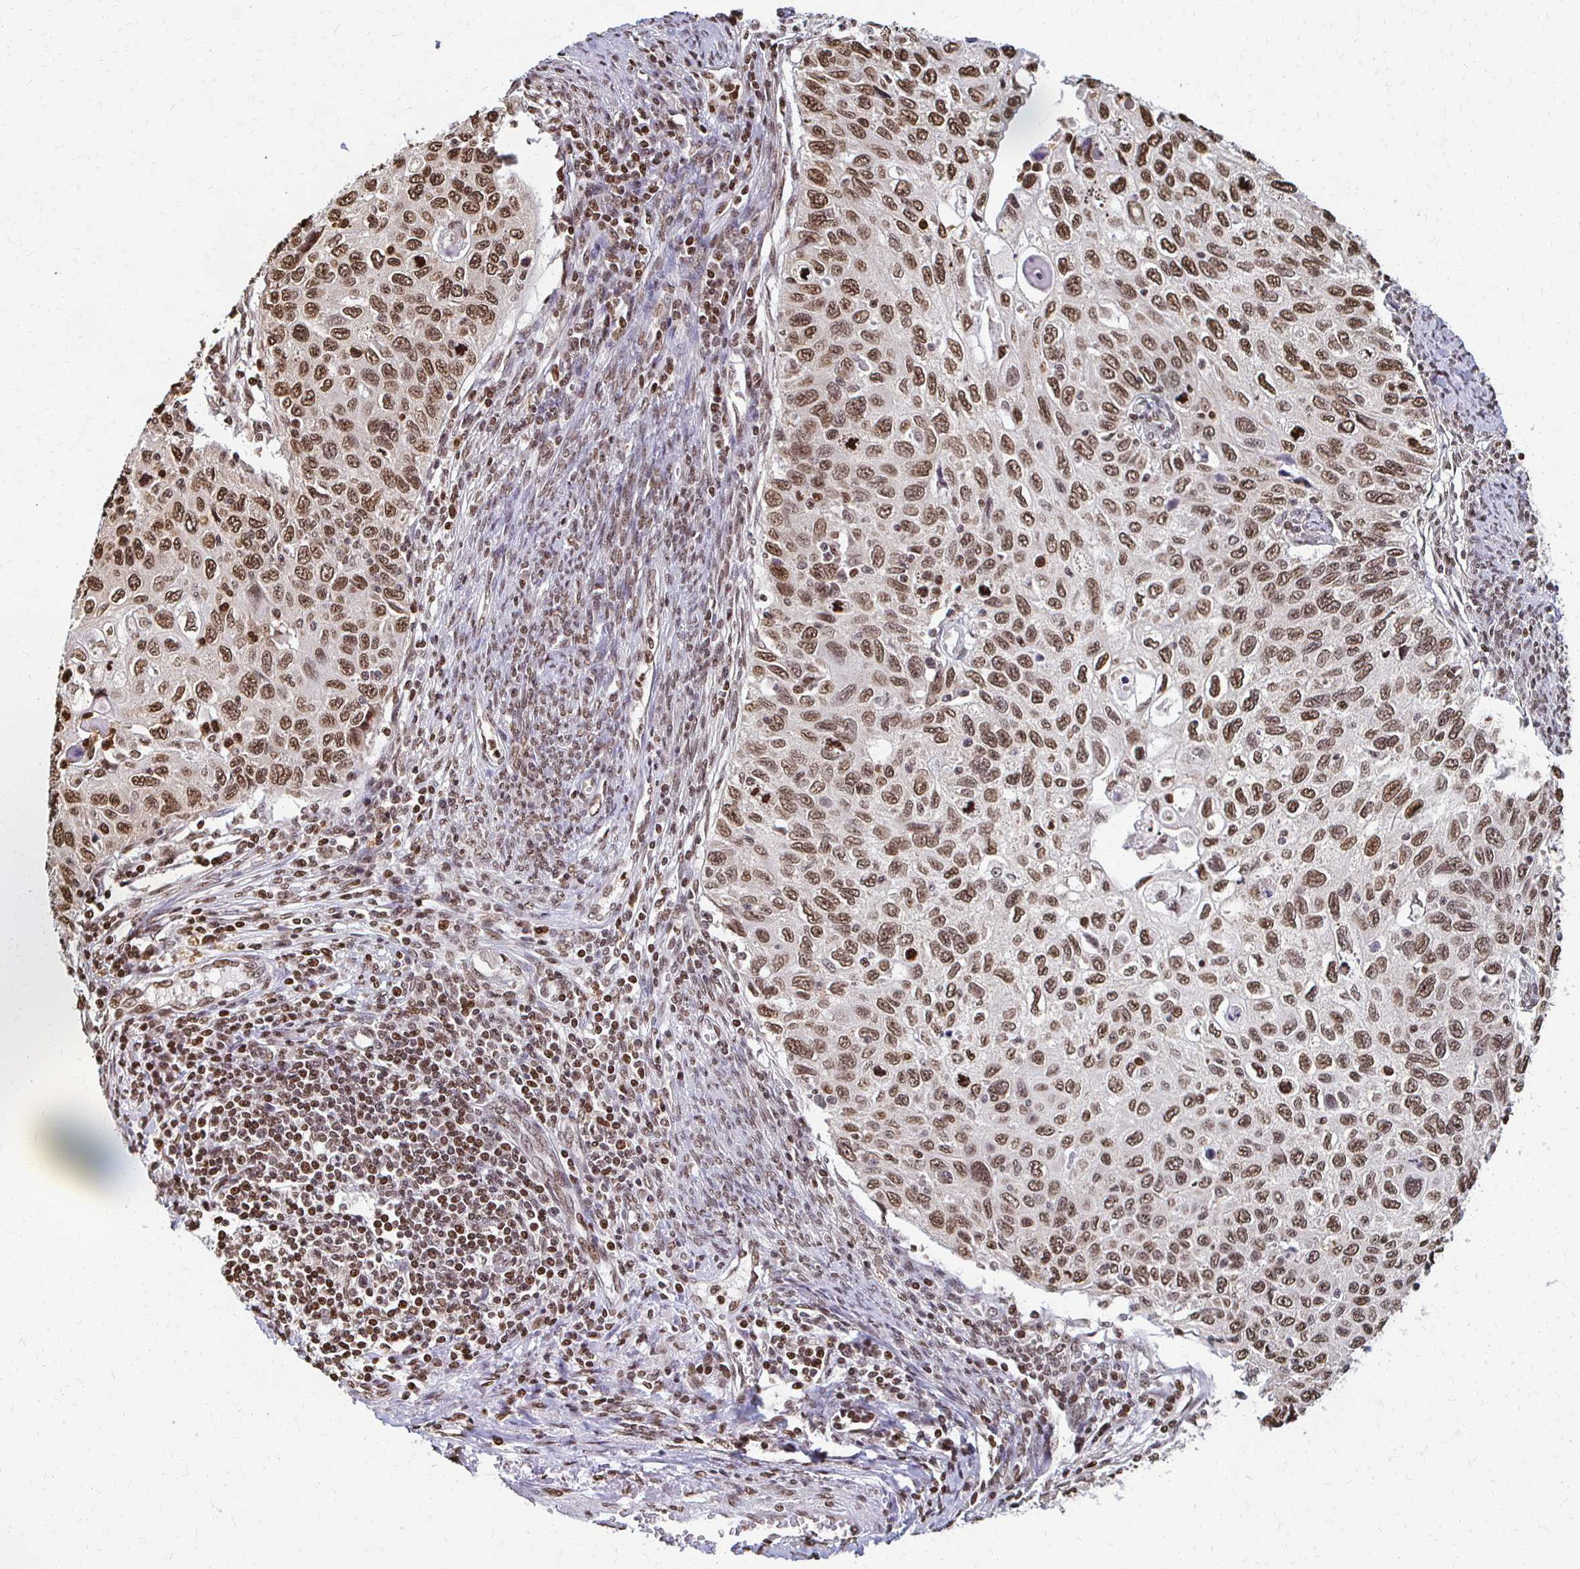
{"staining": {"intensity": "moderate", "quantity": ">75%", "location": "nuclear"}, "tissue": "cervical cancer", "cell_type": "Tumor cells", "image_type": "cancer", "snomed": [{"axis": "morphology", "description": "Squamous cell carcinoma, NOS"}, {"axis": "topography", "description": "Cervix"}], "caption": "Cervical cancer (squamous cell carcinoma) stained with a protein marker shows moderate staining in tumor cells.", "gene": "HOXA9", "patient": {"sex": "female", "age": 70}}